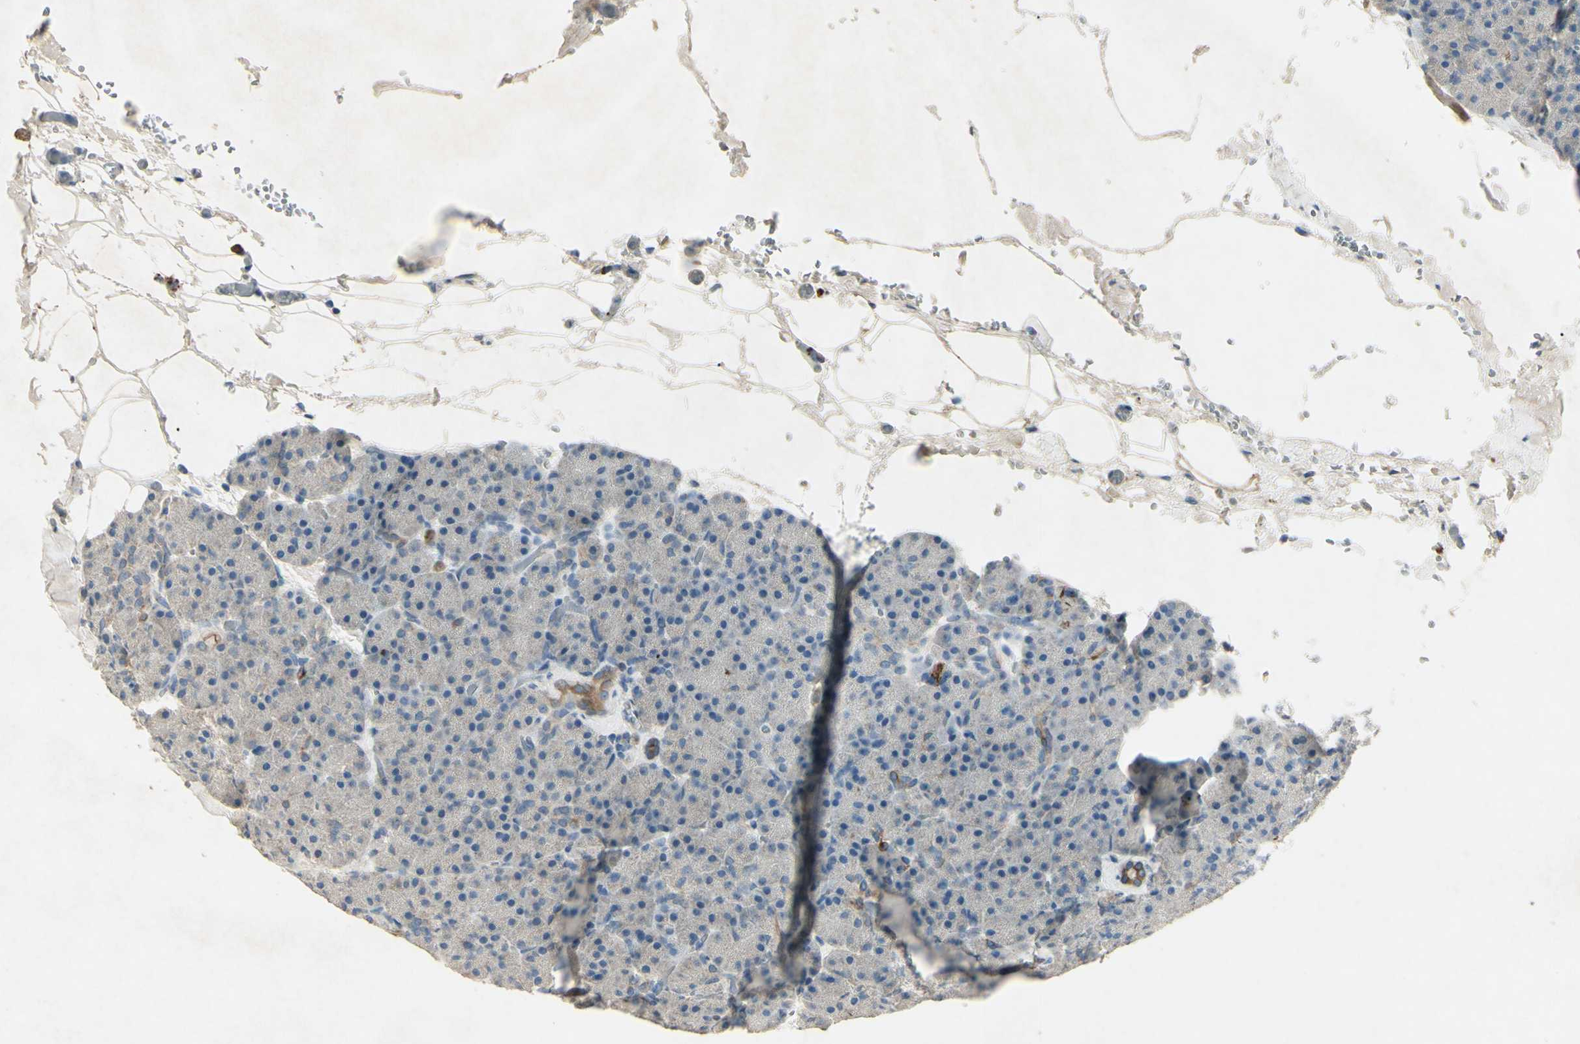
{"staining": {"intensity": "weak", "quantity": "<25%", "location": "cytoplasmic/membranous"}, "tissue": "pancreas", "cell_type": "Exocrine glandular cells", "image_type": "normal", "snomed": [{"axis": "morphology", "description": "Normal tissue, NOS"}, {"axis": "topography", "description": "Pancreas"}], "caption": "Immunohistochemistry histopathology image of unremarkable pancreas: human pancreas stained with DAB exhibits no significant protein positivity in exocrine glandular cells. (DAB (3,3'-diaminobenzidine) immunohistochemistry with hematoxylin counter stain).", "gene": "TIMM21", "patient": {"sex": "female", "age": 35}}